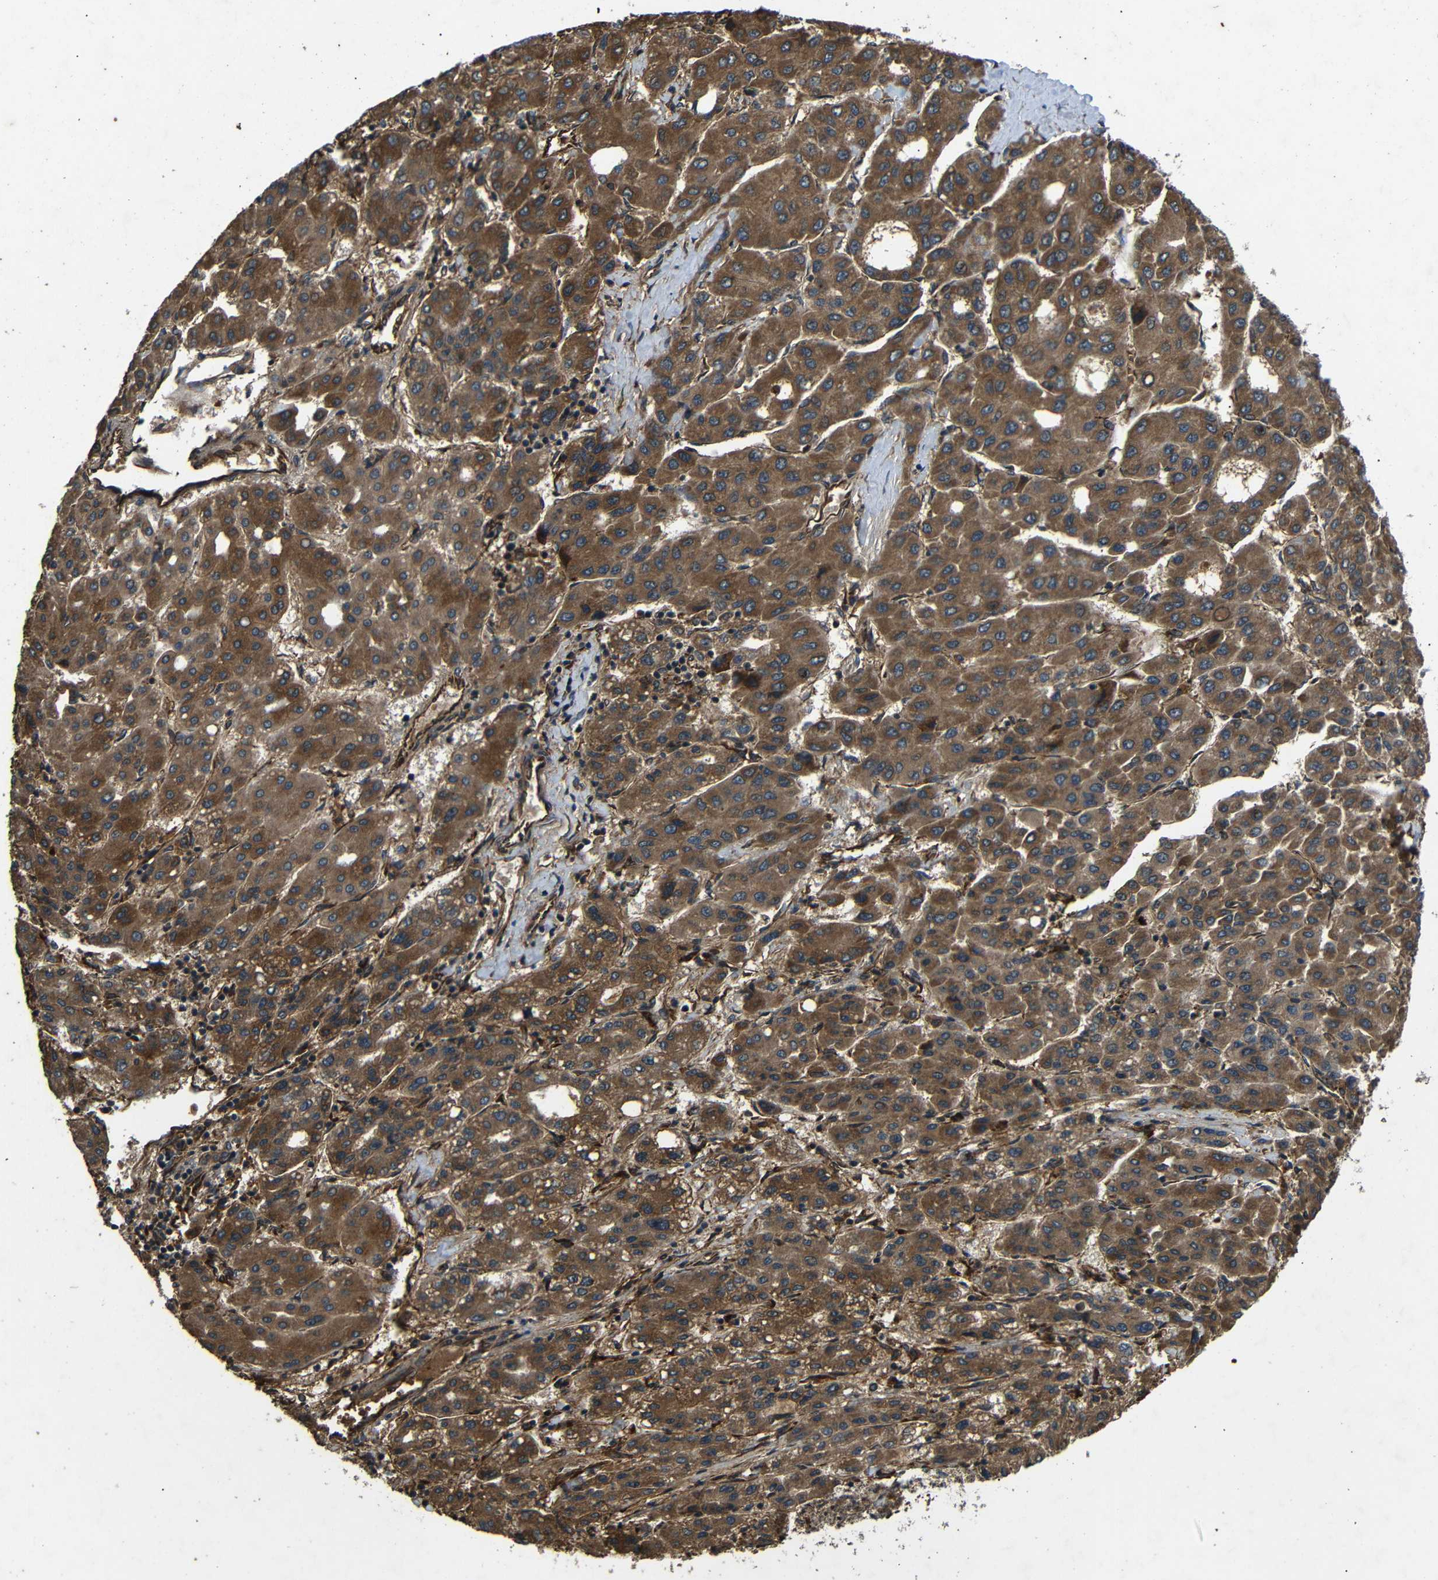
{"staining": {"intensity": "moderate", "quantity": ">75%", "location": "cytoplasmic/membranous"}, "tissue": "liver cancer", "cell_type": "Tumor cells", "image_type": "cancer", "snomed": [{"axis": "morphology", "description": "Carcinoma, Hepatocellular, NOS"}, {"axis": "topography", "description": "Liver"}], "caption": "Tumor cells reveal moderate cytoplasmic/membranous positivity in approximately >75% of cells in liver hepatocellular carcinoma. Immunohistochemistry (ihc) stains the protein of interest in brown and the nuclei are stained blue.", "gene": "TRPC1", "patient": {"sex": "male", "age": 65}}